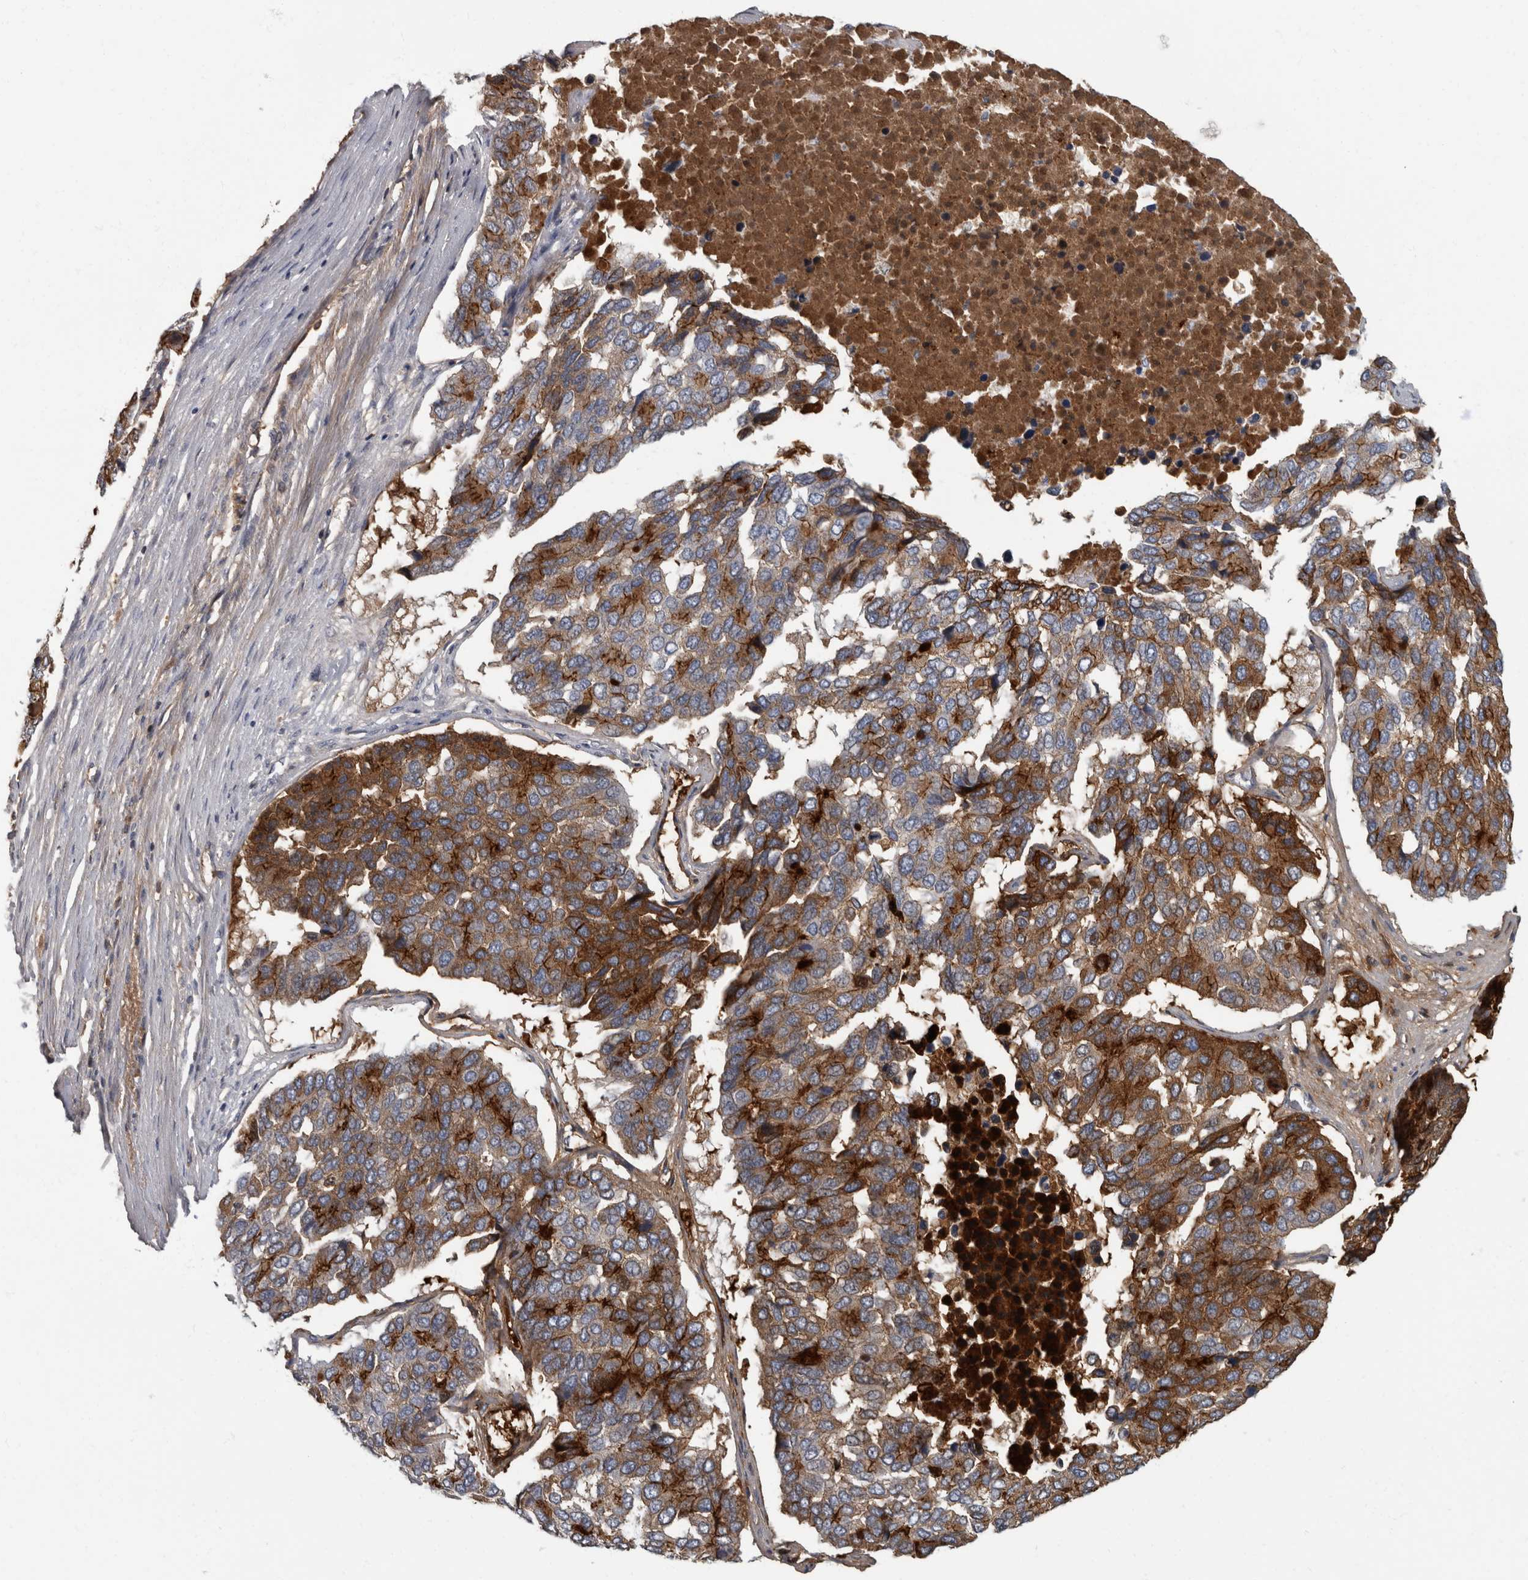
{"staining": {"intensity": "moderate", "quantity": ">75%", "location": "cytoplasmic/membranous"}, "tissue": "pancreatic cancer", "cell_type": "Tumor cells", "image_type": "cancer", "snomed": [{"axis": "morphology", "description": "Adenocarcinoma, NOS"}, {"axis": "topography", "description": "Pancreas"}], "caption": "IHC (DAB (3,3'-diaminobenzidine)) staining of human pancreatic adenocarcinoma displays moderate cytoplasmic/membranous protein staining in about >75% of tumor cells. The staining was performed using DAB, with brown indicating positive protein expression. Nuclei are stained blue with hematoxylin.", "gene": "DSG2", "patient": {"sex": "male", "age": 50}}